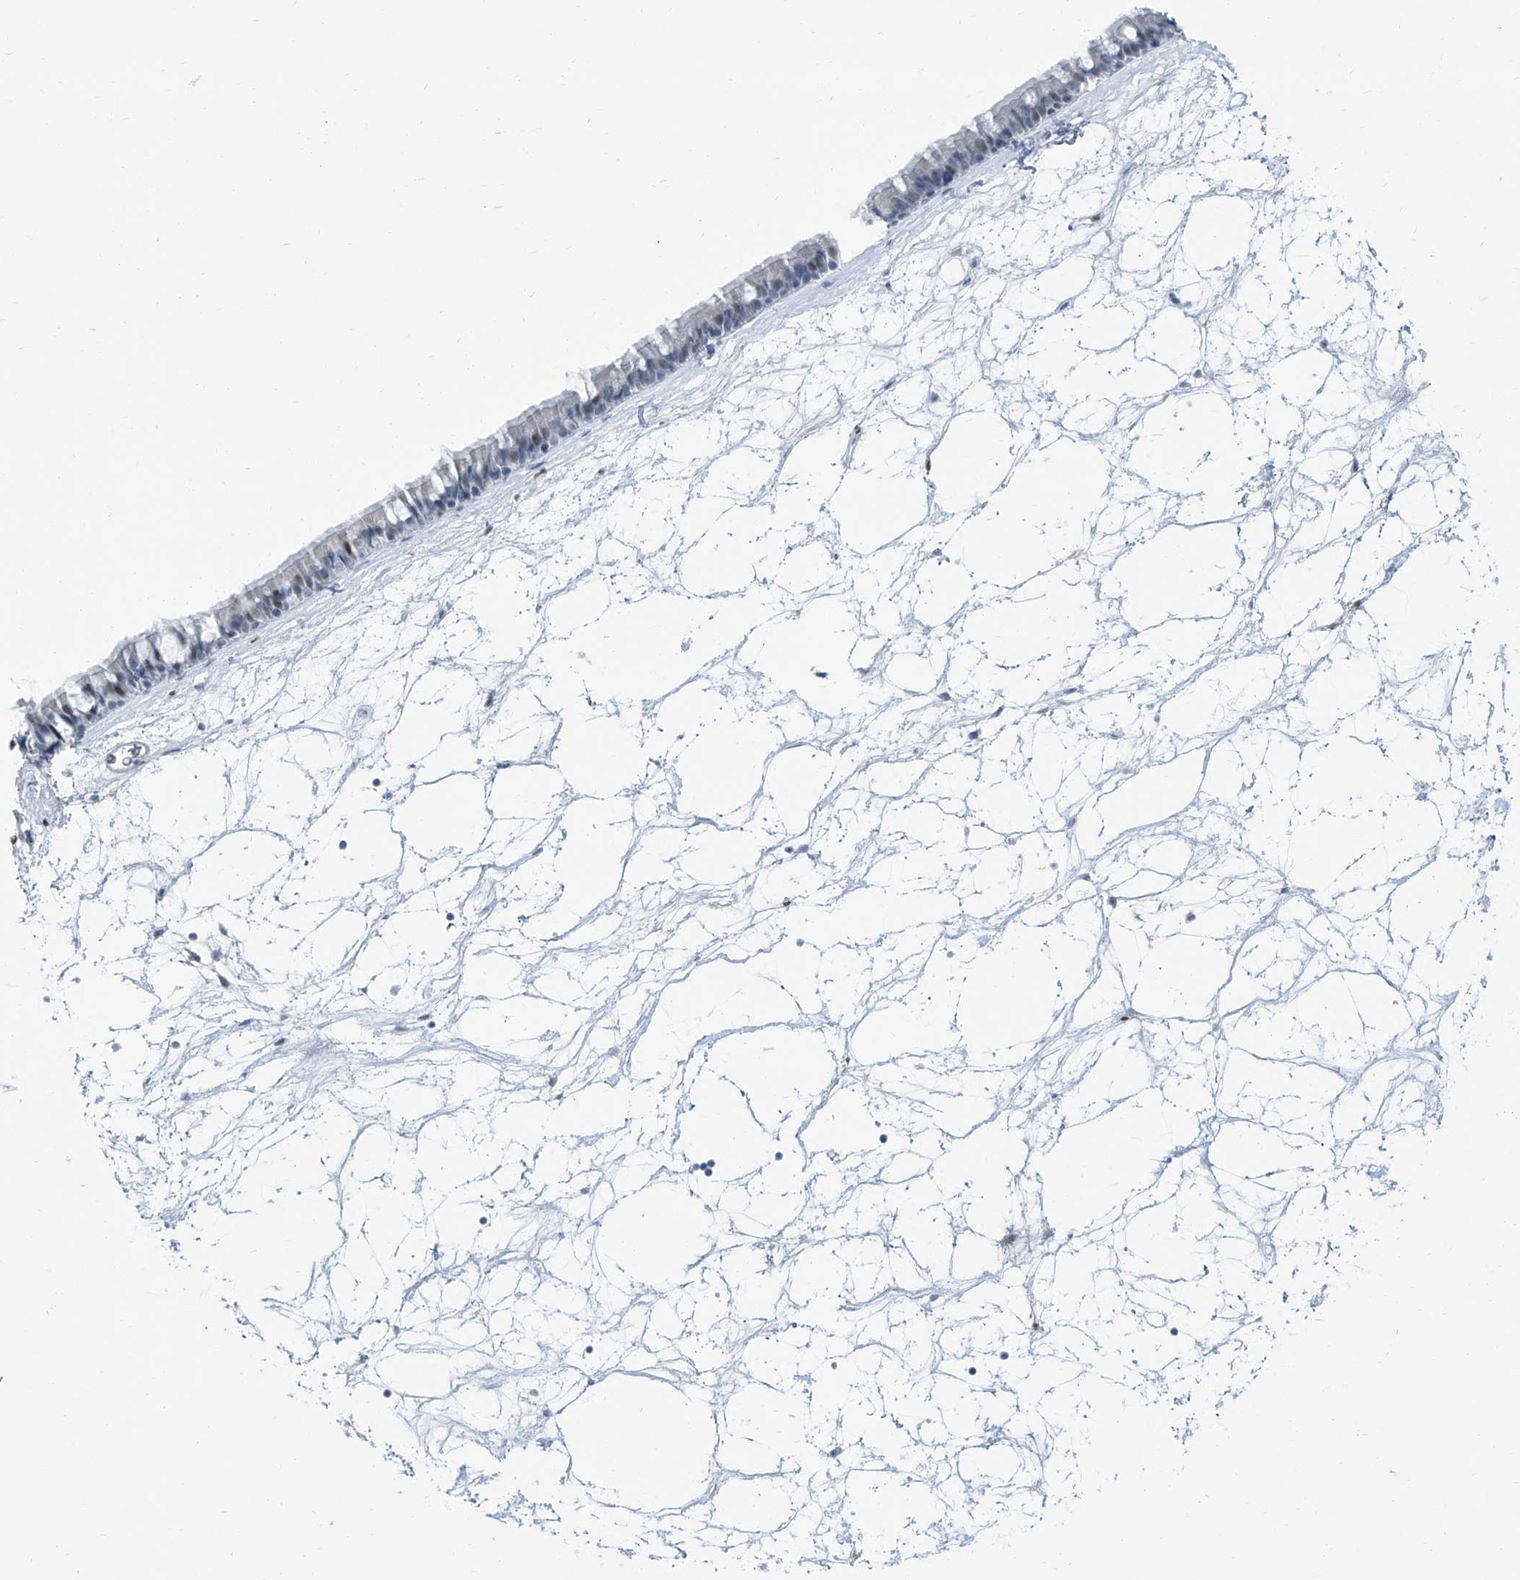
{"staining": {"intensity": "moderate", "quantity": "<25%", "location": "nuclear"}, "tissue": "nasopharynx", "cell_type": "Respiratory epithelial cells", "image_type": "normal", "snomed": [{"axis": "morphology", "description": "Normal tissue, NOS"}, {"axis": "topography", "description": "Nasopharynx"}], "caption": "The micrograph exhibits a brown stain indicating the presence of a protein in the nuclear of respiratory epithelial cells in nasopharynx. Immunohistochemistry stains the protein of interest in brown and the nuclei are stained blue.", "gene": "RGN", "patient": {"sex": "male", "age": 64}}